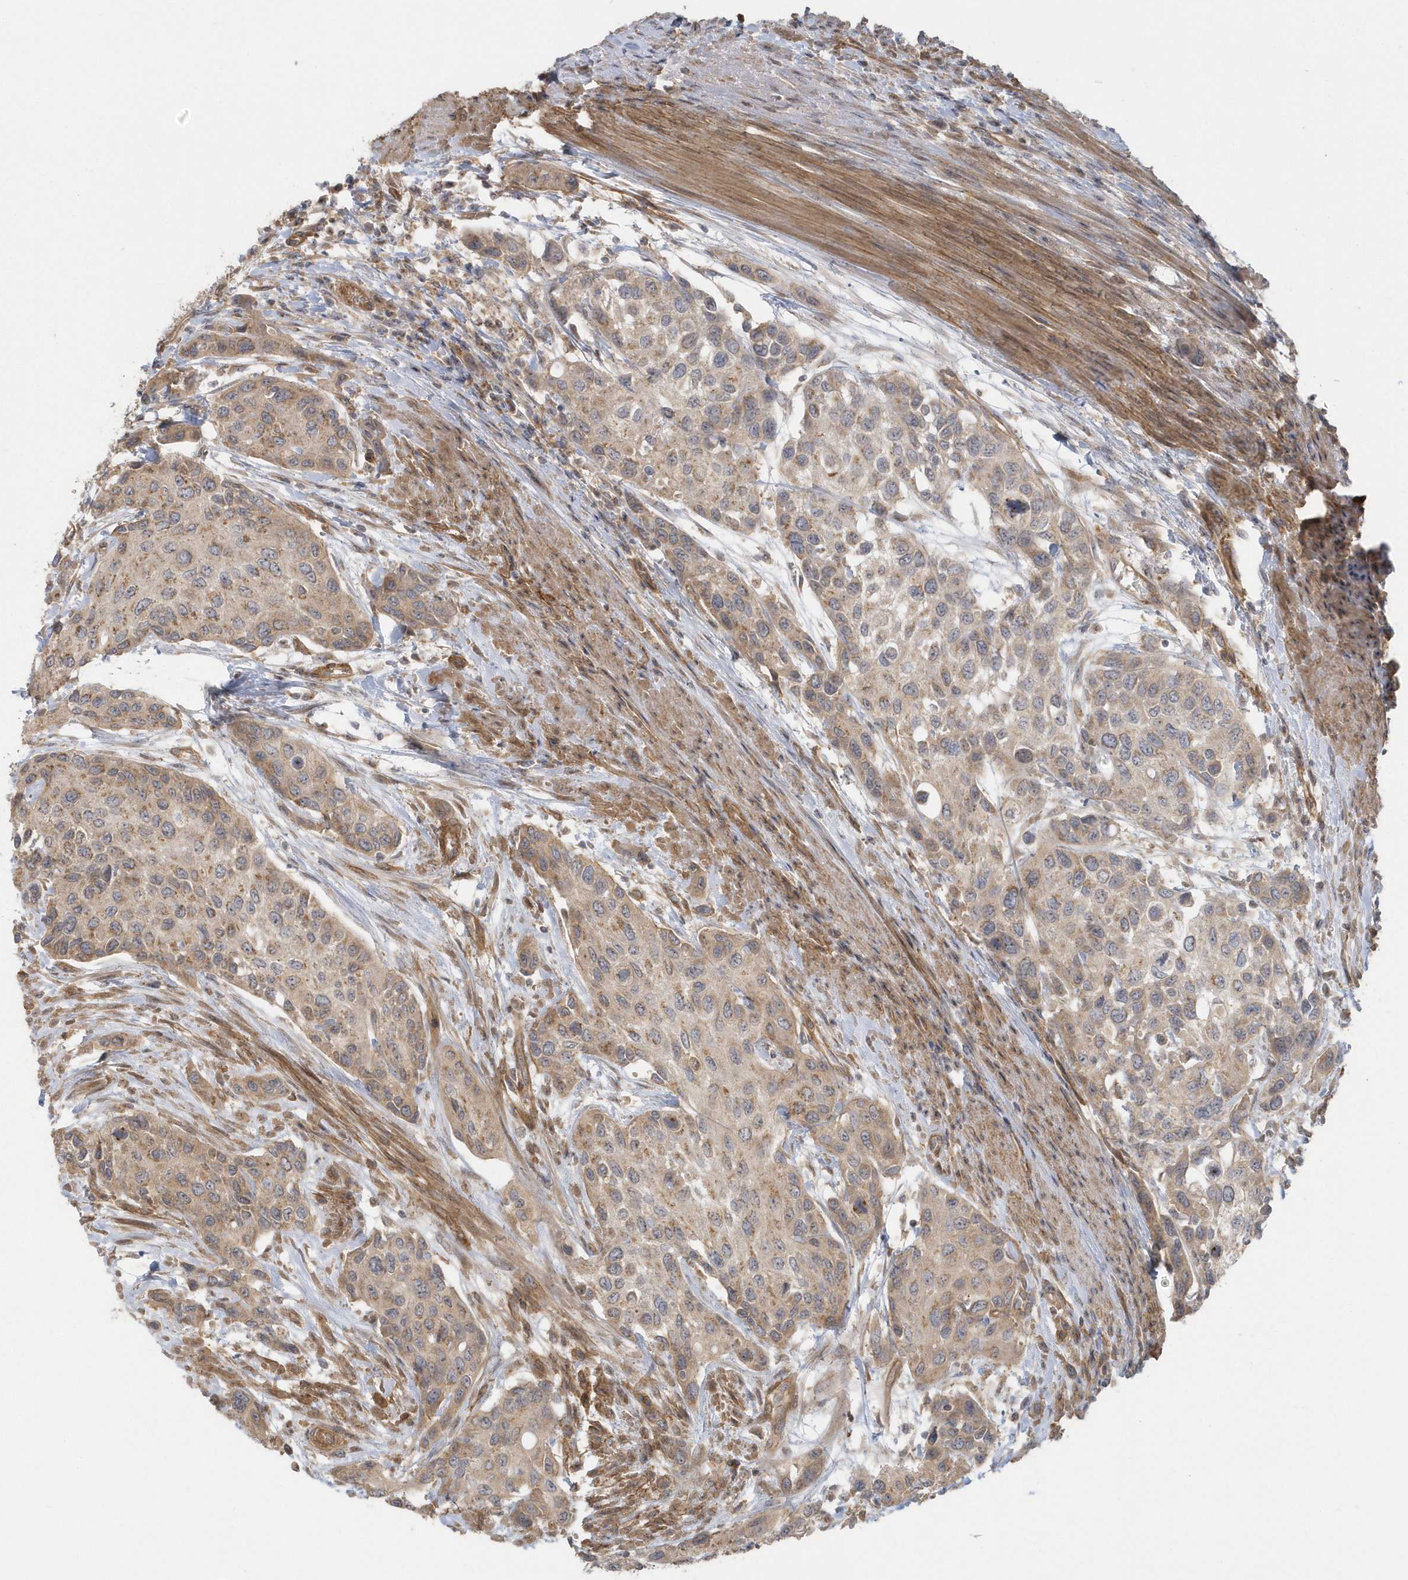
{"staining": {"intensity": "weak", "quantity": "25%-75%", "location": "cytoplasmic/membranous"}, "tissue": "urothelial cancer", "cell_type": "Tumor cells", "image_type": "cancer", "snomed": [{"axis": "morphology", "description": "Normal tissue, NOS"}, {"axis": "morphology", "description": "Urothelial carcinoma, High grade"}, {"axis": "topography", "description": "Vascular tissue"}, {"axis": "topography", "description": "Urinary bladder"}], "caption": "There is low levels of weak cytoplasmic/membranous expression in tumor cells of urothelial cancer, as demonstrated by immunohistochemical staining (brown color).", "gene": "ACTR1A", "patient": {"sex": "female", "age": 56}}